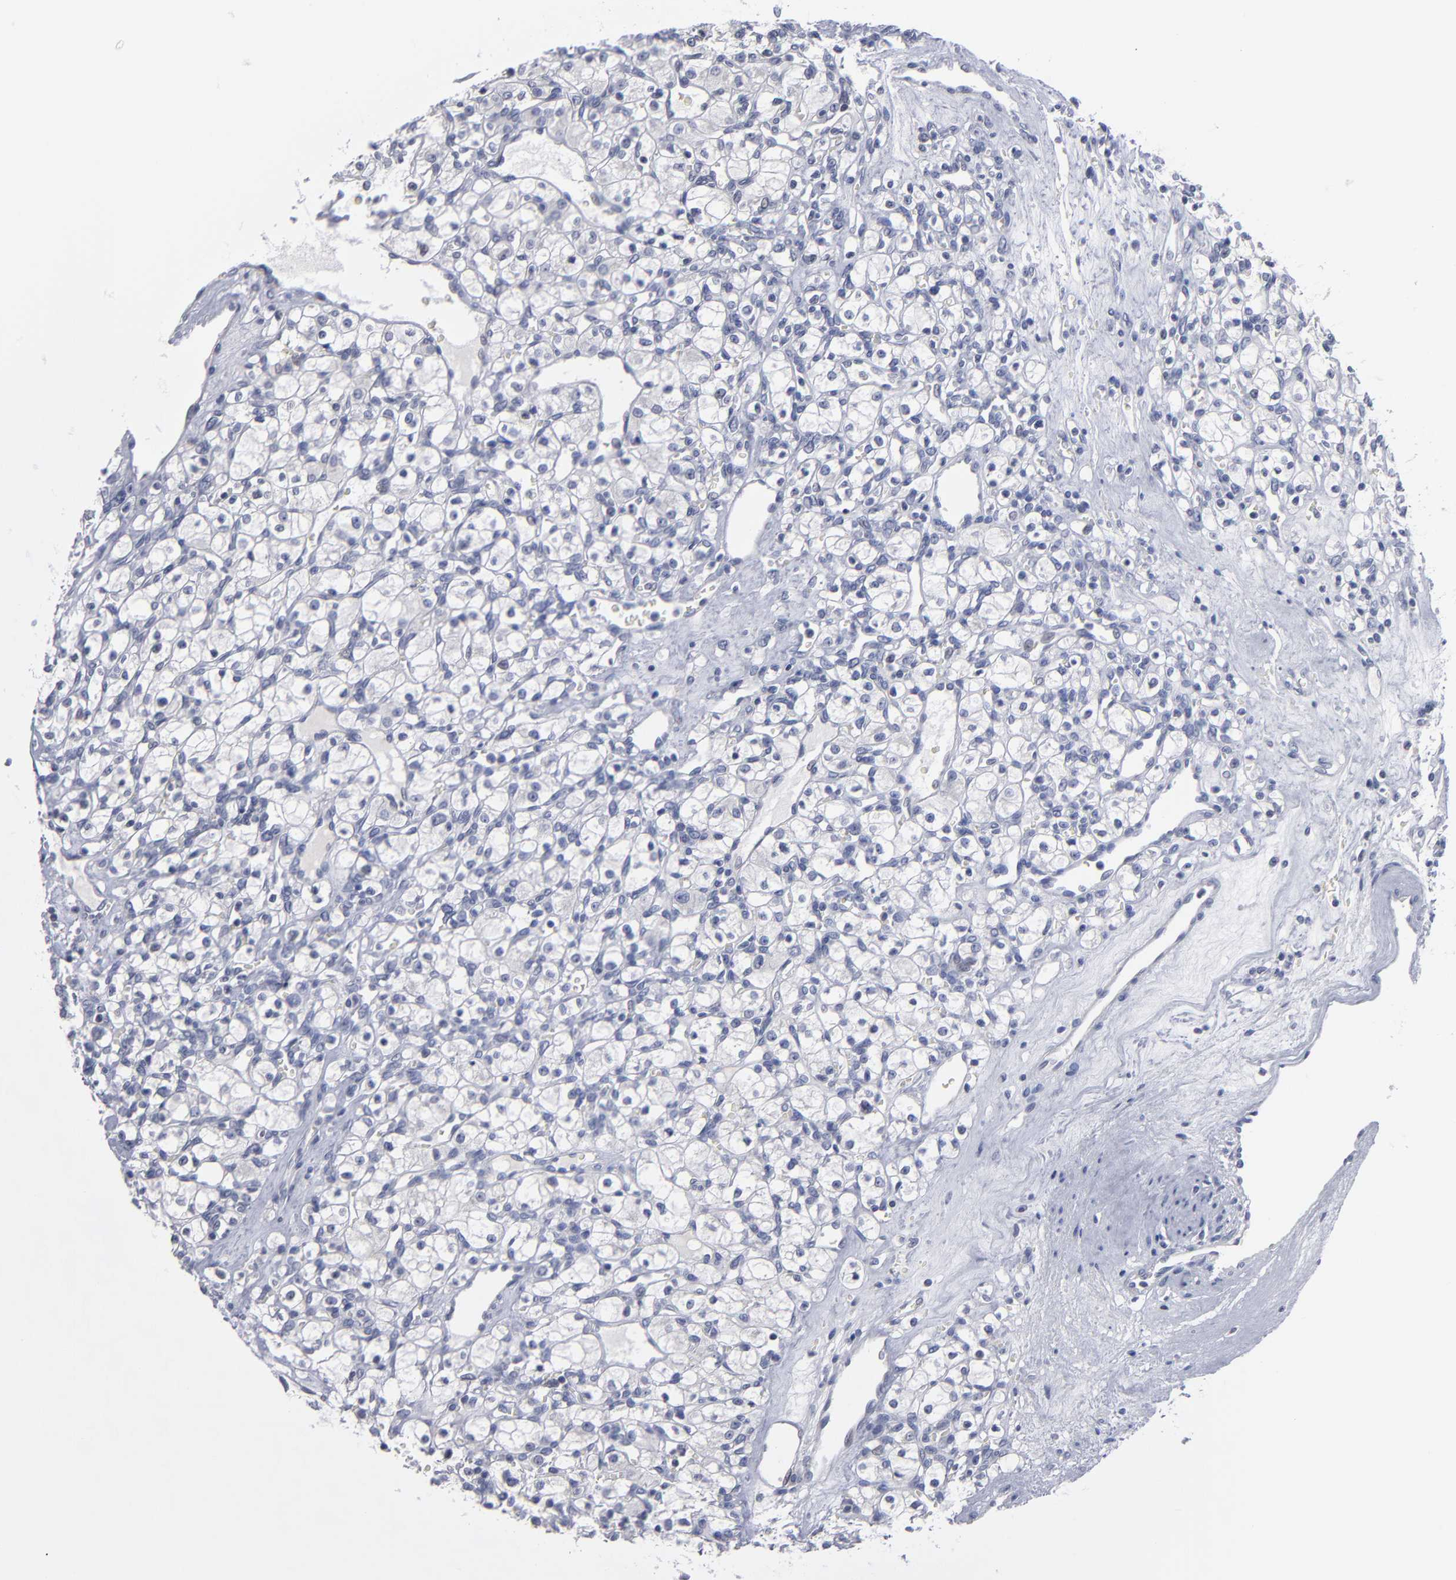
{"staining": {"intensity": "negative", "quantity": "none", "location": "none"}, "tissue": "renal cancer", "cell_type": "Tumor cells", "image_type": "cancer", "snomed": [{"axis": "morphology", "description": "Adenocarcinoma, NOS"}, {"axis": "topography", "description": "Kidney"}], "caption": "This is an immunohistochemistry image of renal cancer. There is no positivity in tumor cells.", "gene": "RPH3A", "patient": {"sex": "female", "age": 62}}